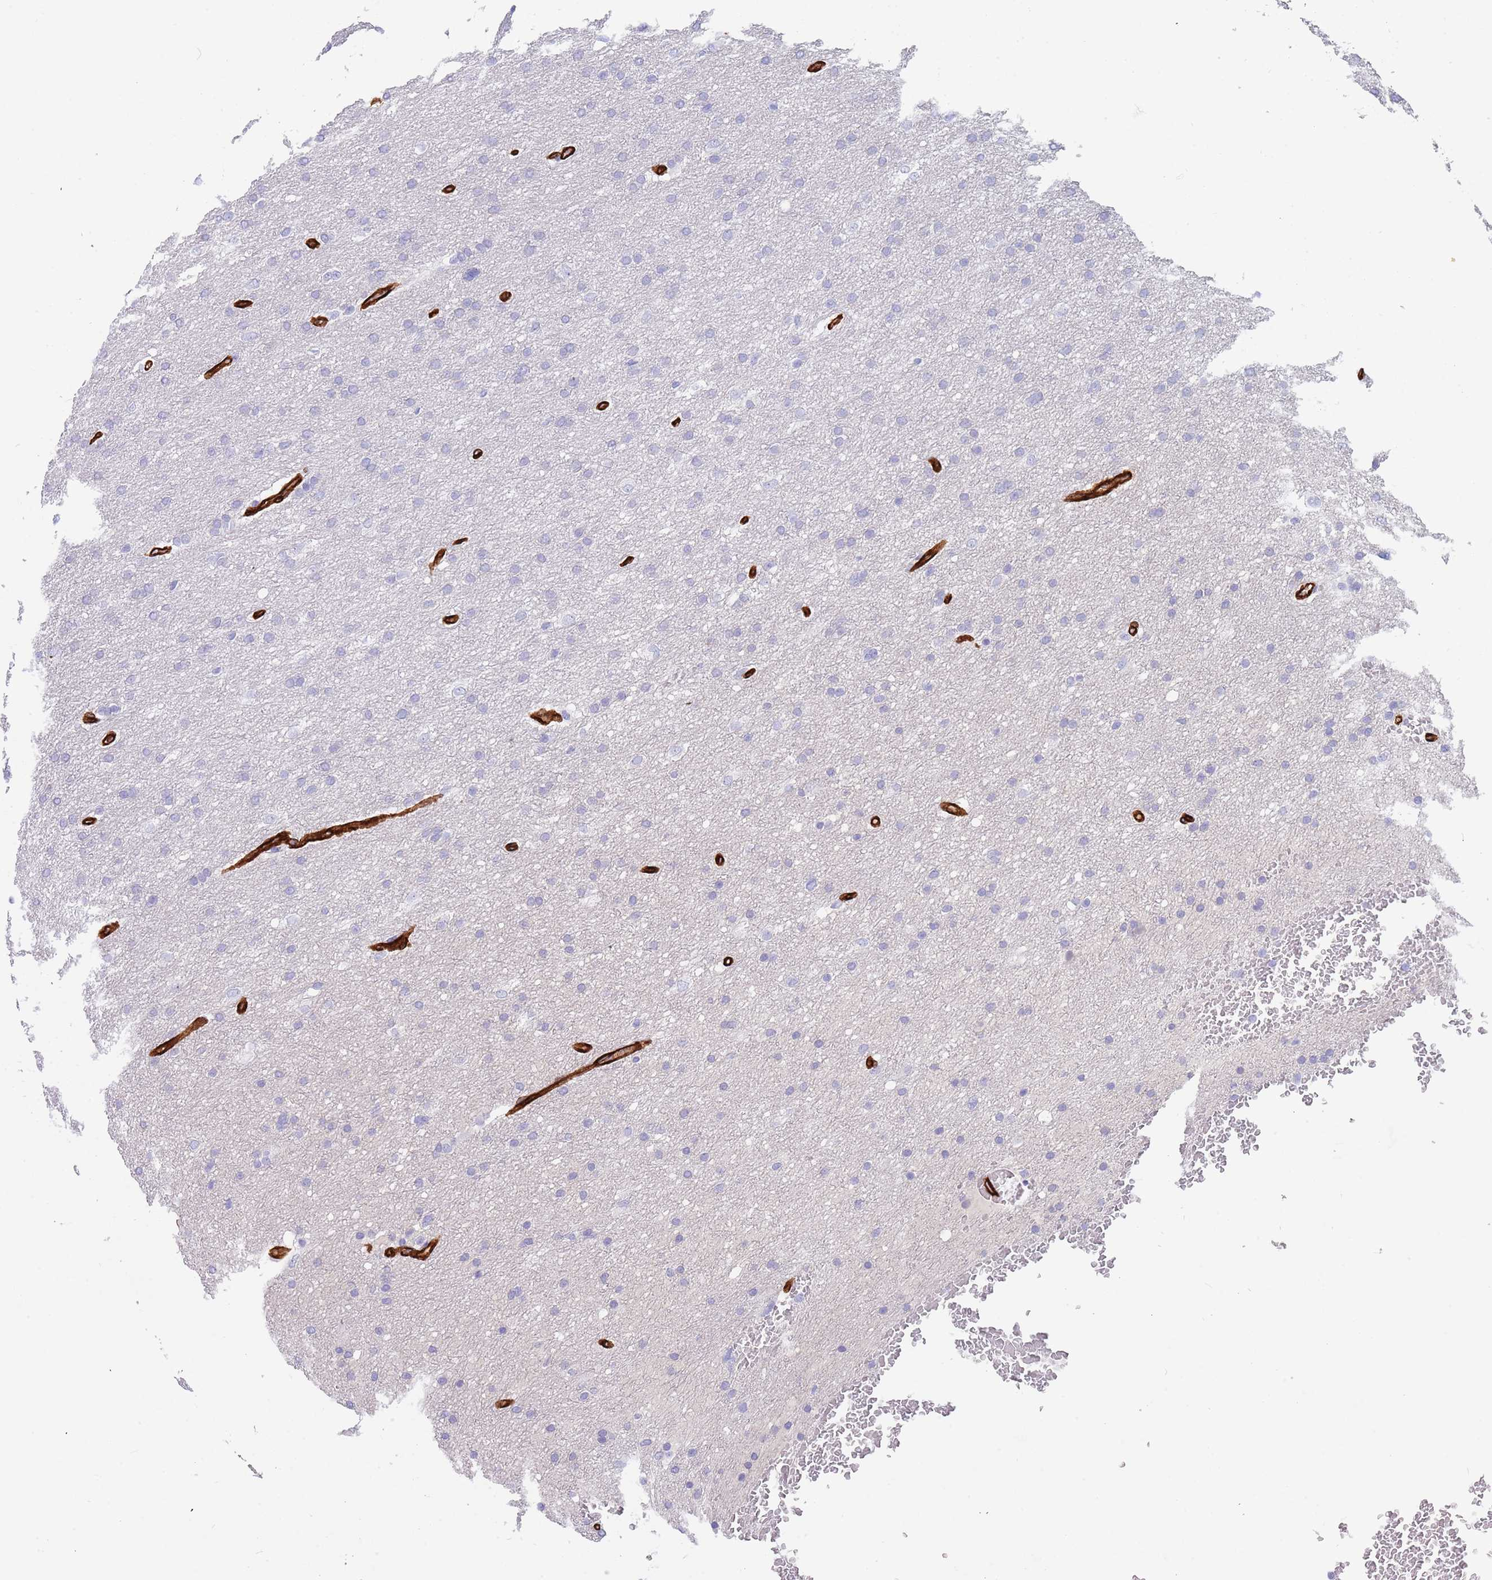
{"staining": {"intensity": "negative", "quantity": "none", "location": "none"}, "tissue": "glioma", "cell_type": "Tumor cells", "image_type": "cancer", "snomed": [{"axis": "morphology", "description": "Glioma, malignant, High grade"}, {"axis": "topography", "description": "Cerebral cortex"}], "caption": "A histopathology image of glioma stained for a protein exhibits no brown staining in tumor cells. Nuclei are stained in blue.", "gene": "CAV2", "patient": {"sex": "female", "age": 36}}